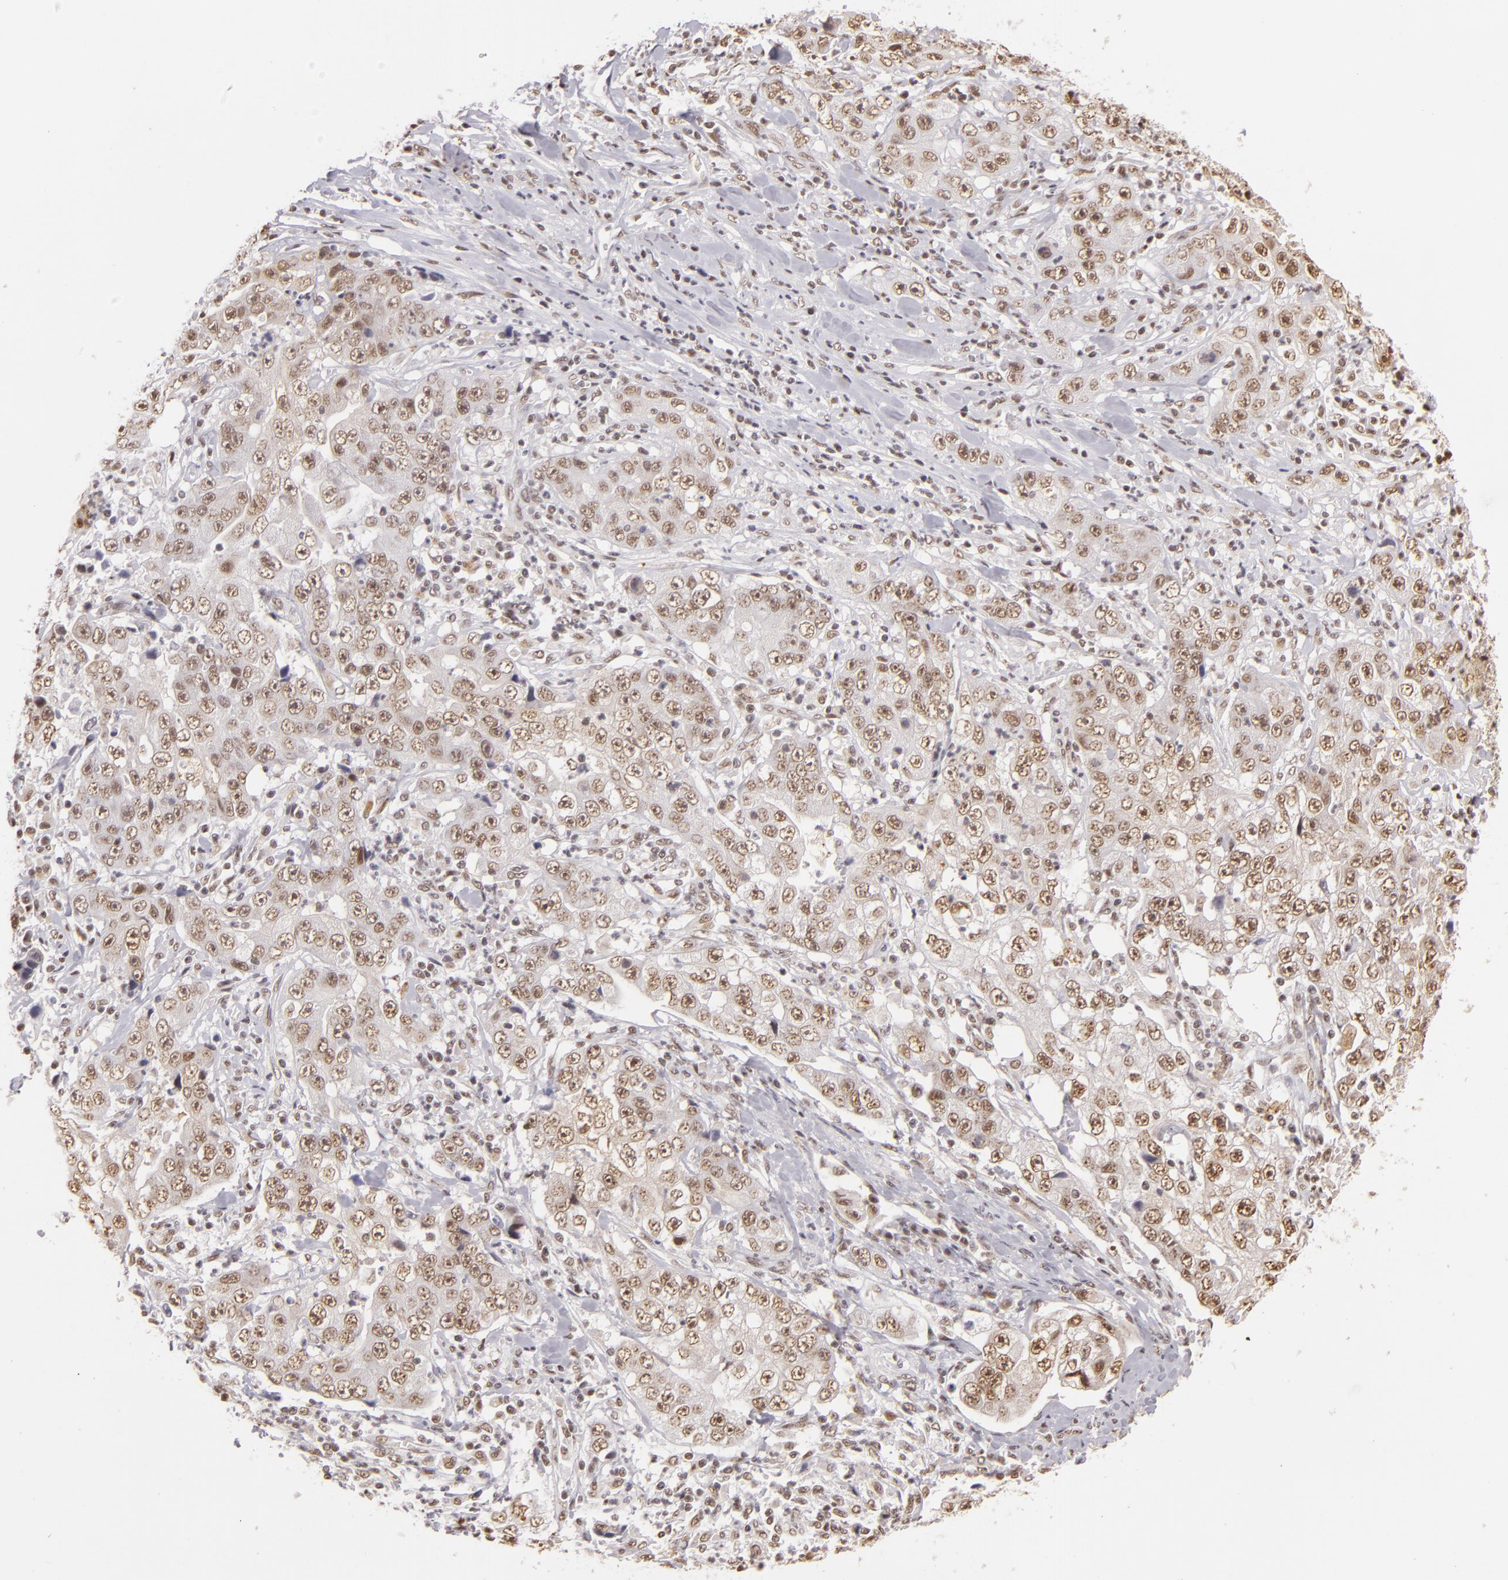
{"staining": {"intensity": "weak", "quantity": ">75%", "location": "nuclear"}, "tissue": "lung cancer", "cell_type": "Tumor cells", "image_type": "cancer", "snomed": [{"axis": "morphology", "description": "Squamous cell carcinoma, NOS"}, {"axis": "topography", "description": "Lung"}], "caption": "Protein expression analysis of squamous cell carcinoma (lung) demonstrates weak nuclear staining in about >75% of tumor cells.", "gene": "INTS6", "patient": {"sex": "male", "age": 64}}